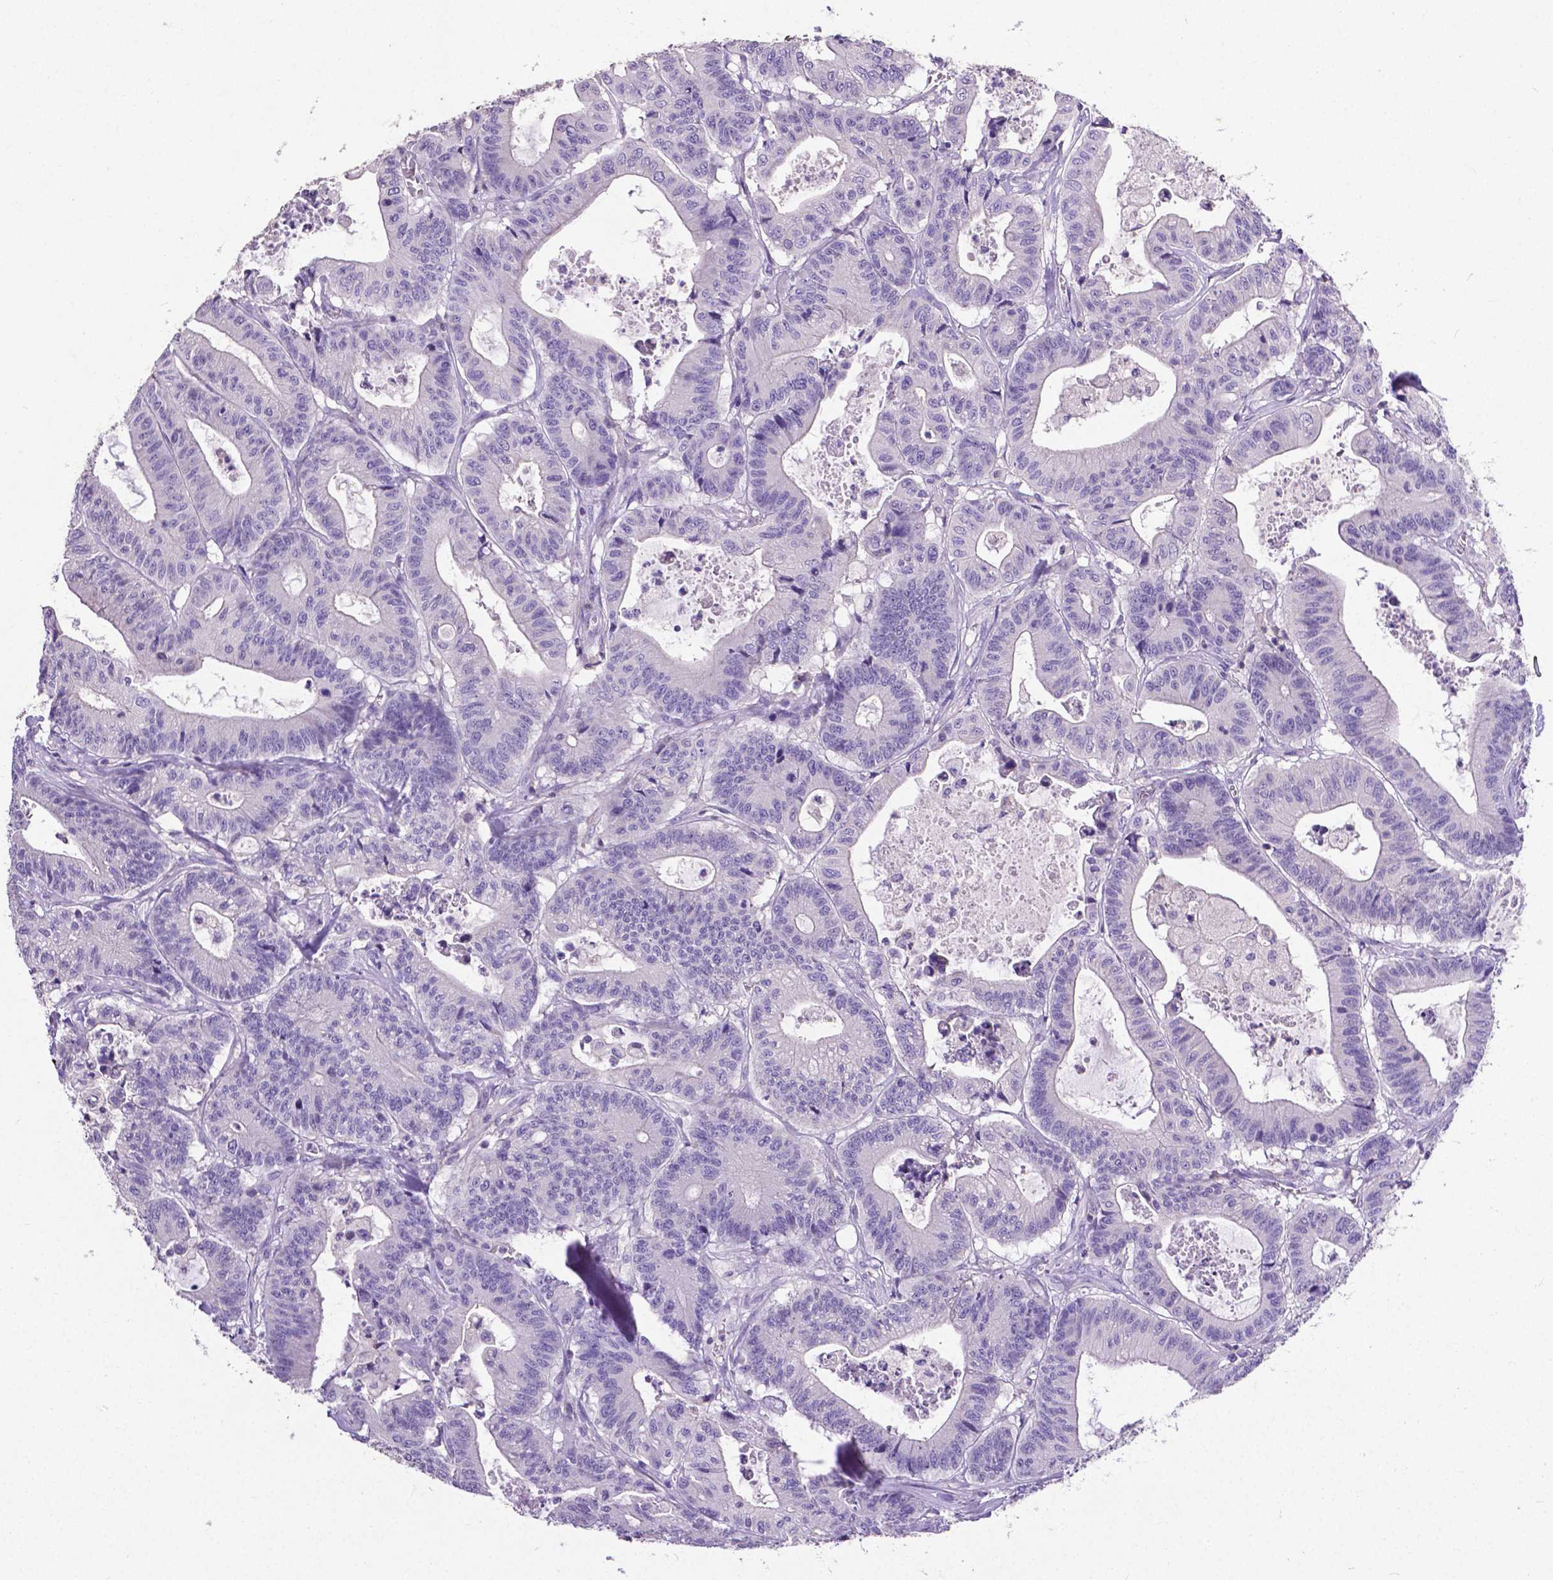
{"staining": {"intensity": "negative", "quantity": "none", "location": "none"}, "tissue": "colorectal cancer", "cell_type": "Tumor cells", "image_type": "cancer", "snomed": [{"axis": "morphology", "description": "Adenocarcinoma, NOS"}, {"axis": "topography", "description": "Colon"}], "caption": "DAB immunohistochemical staining of human colorectal cancer demonstrates no significant staining in tumor cells.", "gene": "CD4", "patient": {"sex": "female", "age": 84}}